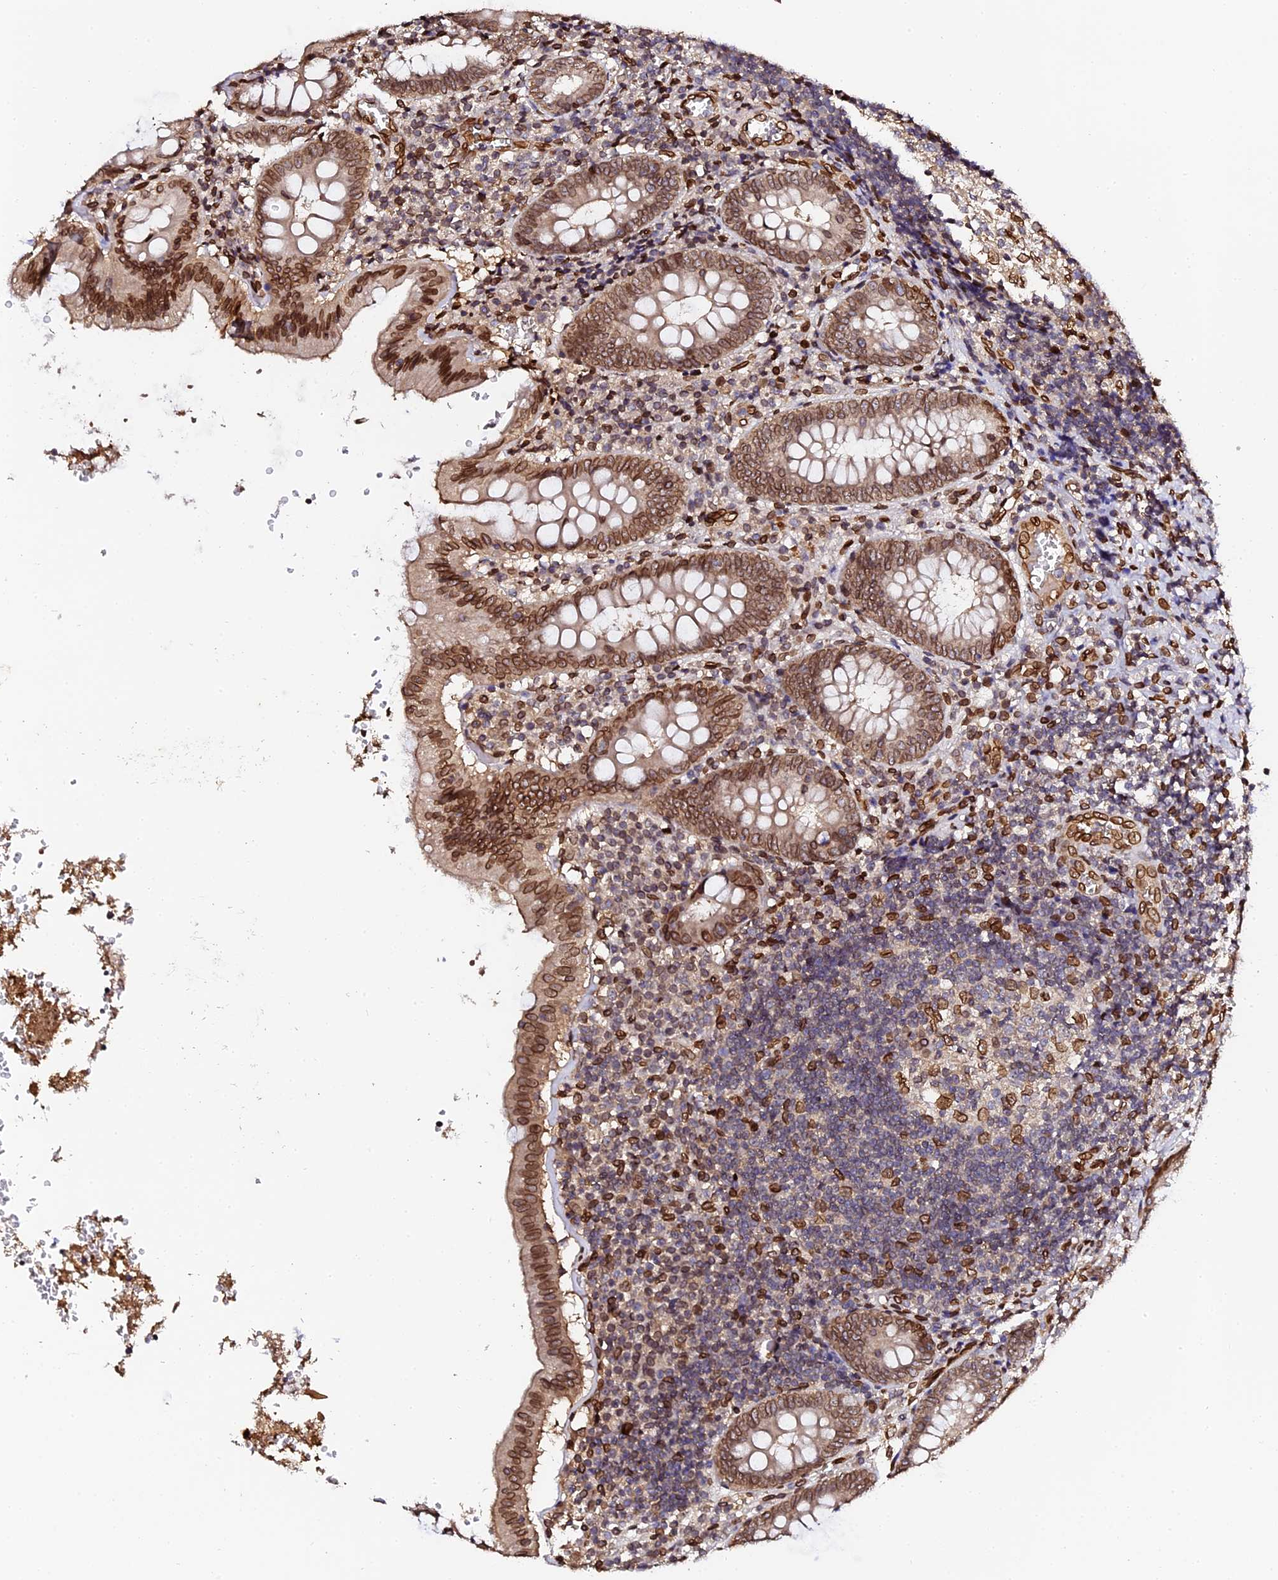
{"staining": {"intensity": "moderate", "quantity": ">75%", "location": "cytoplasmic/membranous,nuclear"}, "tissue": "appendix", "cell_type": "Glandular cells", "image_type": "normal", "snomed": [{"axis": "morphology", "description": "Normal tissue, NOS"}, {"axis": "topography", "description": "Appendix"}], "caption": "Protein analysis of normal appendix reveals moderate cytoplasmic/membranous,nuclear expression in about >75% of glandular cells. (DAB (3,3'-diaminobenzidine) = brown stain, brightfield microscopy at high magnification).", "gene": "ANAPC5", "patient": {"sex": "male", "age": 8}}